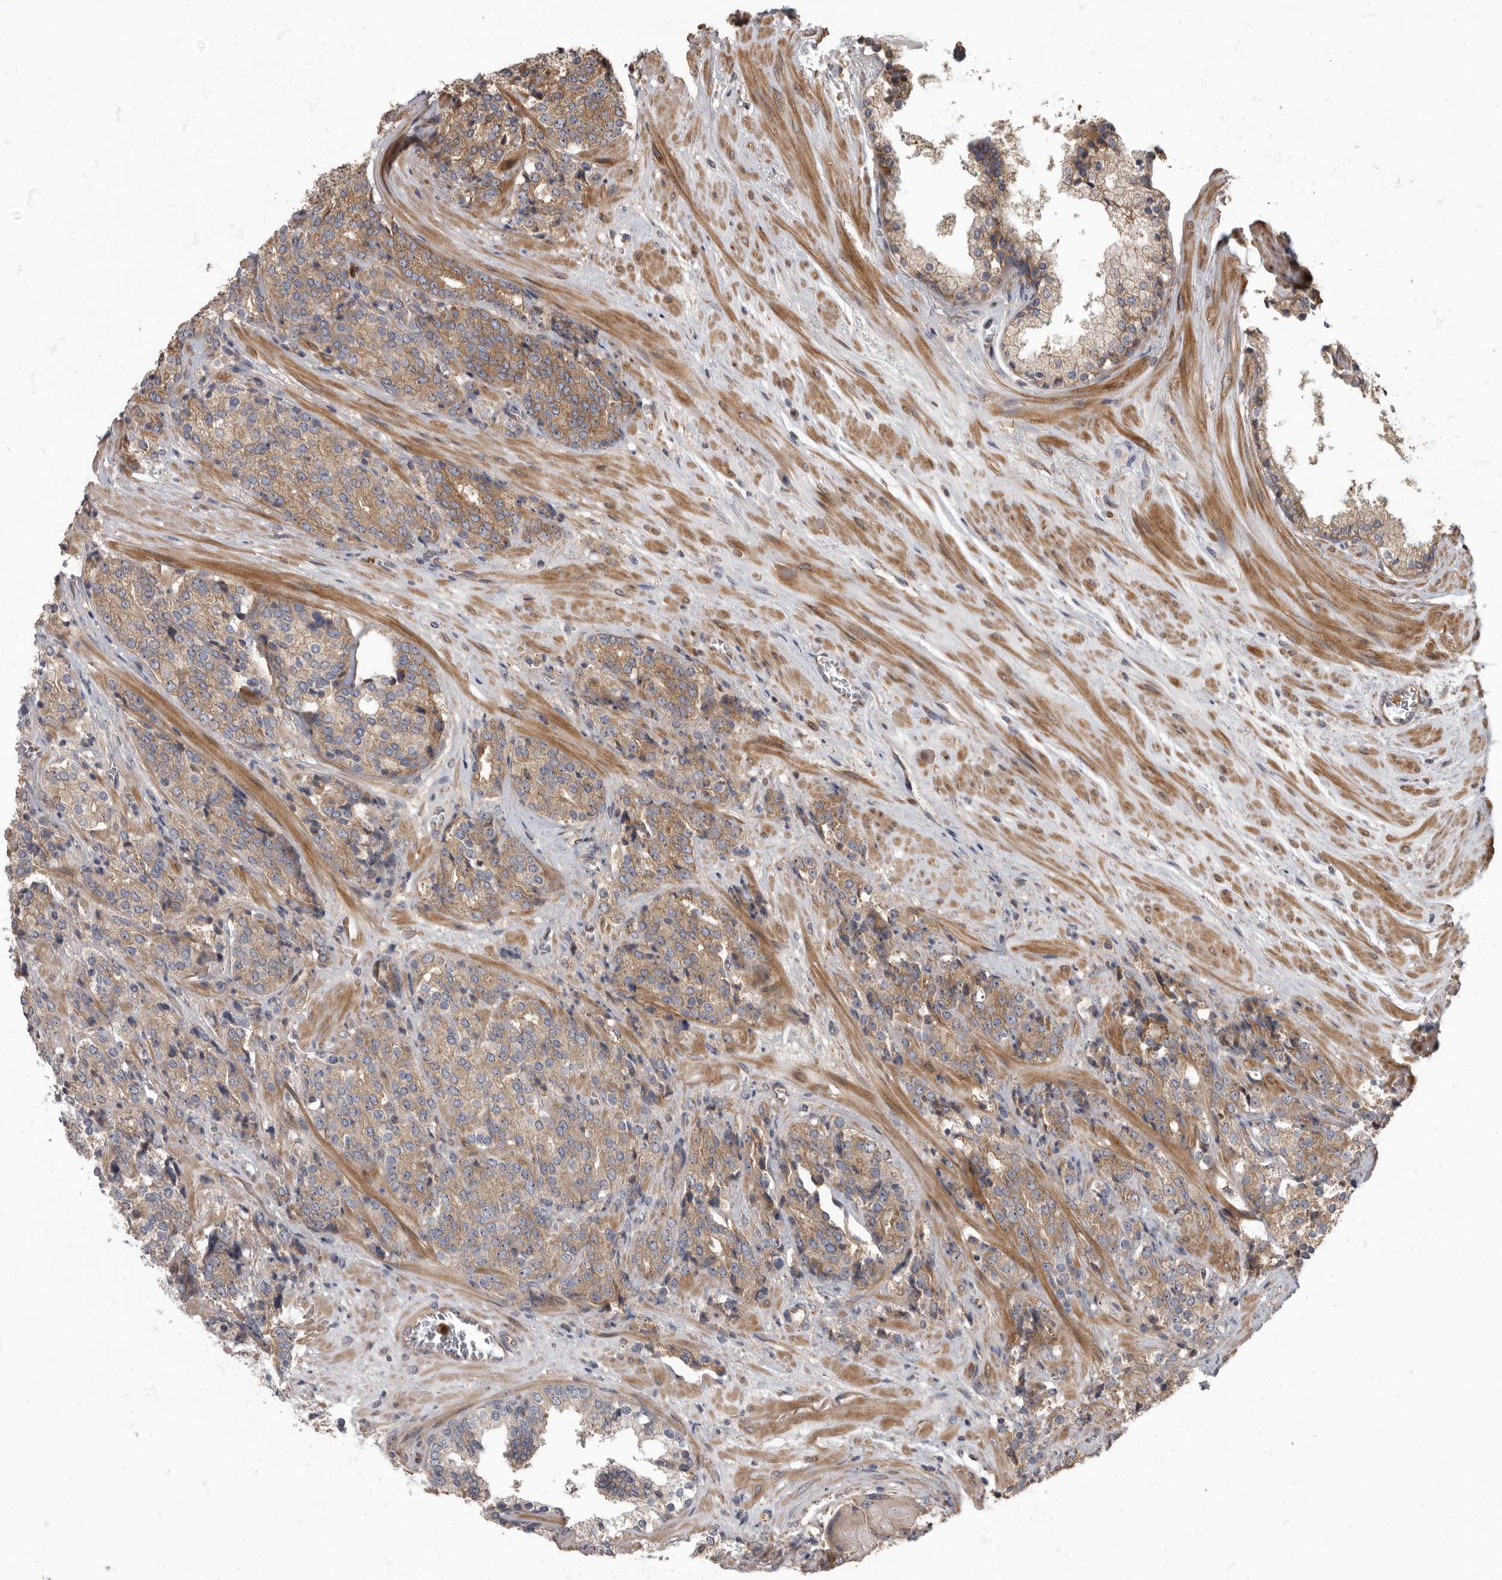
{"staining": {"intensity": "weak", "quantity": ">75%", "location": "cytoplasmic/membranous"}, "tissue": "prostate cancer", "cell_type": "Tumor cells", "image_type": "cancer", "snomed": [{"axis": "morphology", "description": "Adenocarcinoma, High grade"}, {"axis": "topography", "description": "Prostate"}], "caption": "A micrograph of adenocarcinoma (high-grade) (prostate) stained for a protein shows weak cytoplasmic/membranous brown staining in tumor cells. The staining was performed using DAB, with brown indicating positive protein expression. Nuclei are stained blue with hematoxylin.", "gene": "DAAM1", "patient": {"sex": "male", "age": 71}}